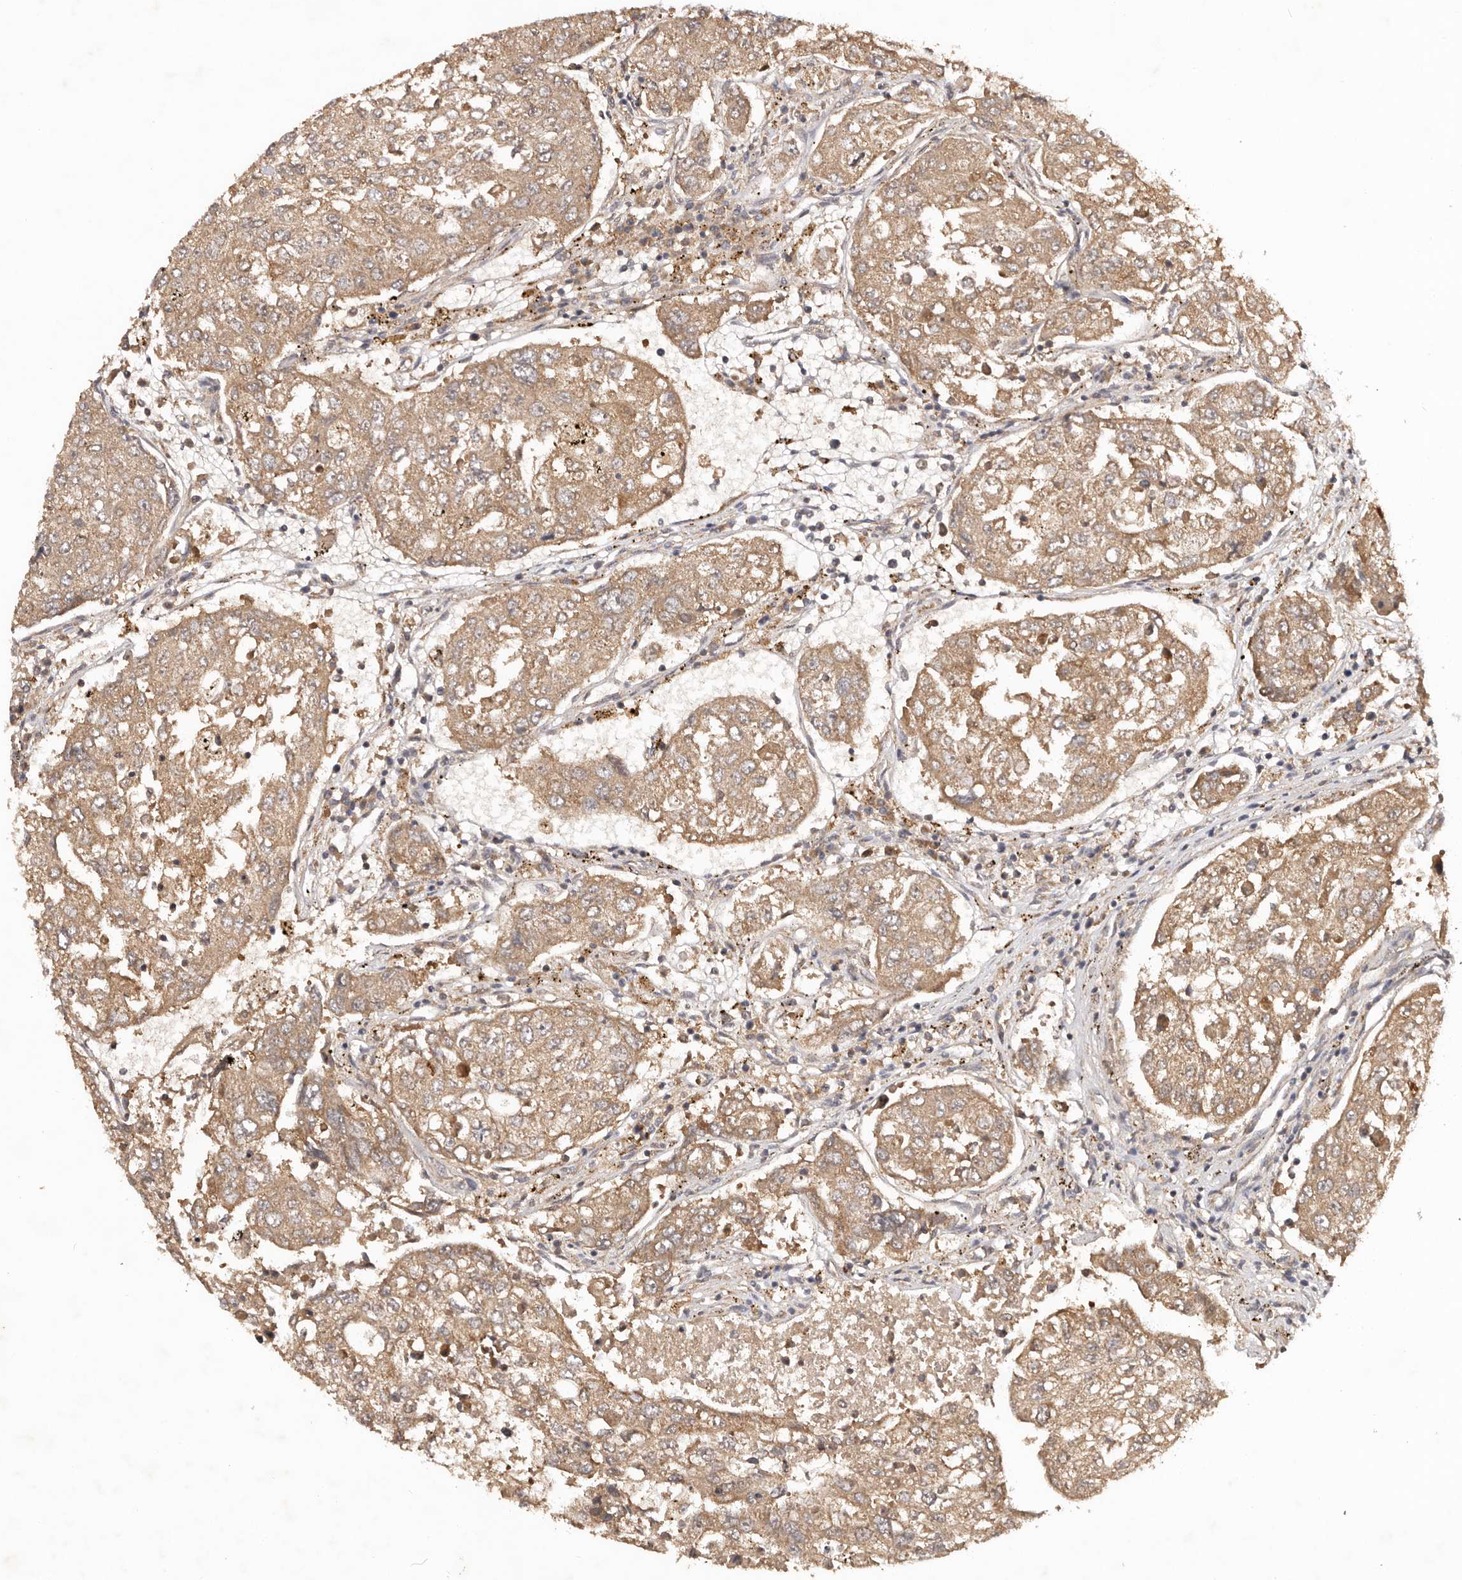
{"staining": {"intensity": "moderate", "quantity": ">75%", "location": "cytoplasmic/membranous"}, "tissue": "urothelial cancer", "cell_type": "Tumor cells", "image_type": "cancer", "snomed": [{"axis": "morphology", "description": "Urothelial carcinoma, High grade"}, {"axis": "topography", "description": "Lymph node"}, {"axis": "topography", "description": "Urinary bladder"}], "caption": "Brown immunohistochemical staining in human urothelial cancer demonstrates moderate cytoplasmic/membranous staining in about >75% of tumor cells.", "gene": "PKIB", "patient": {"sex": "male", "age": 51}}